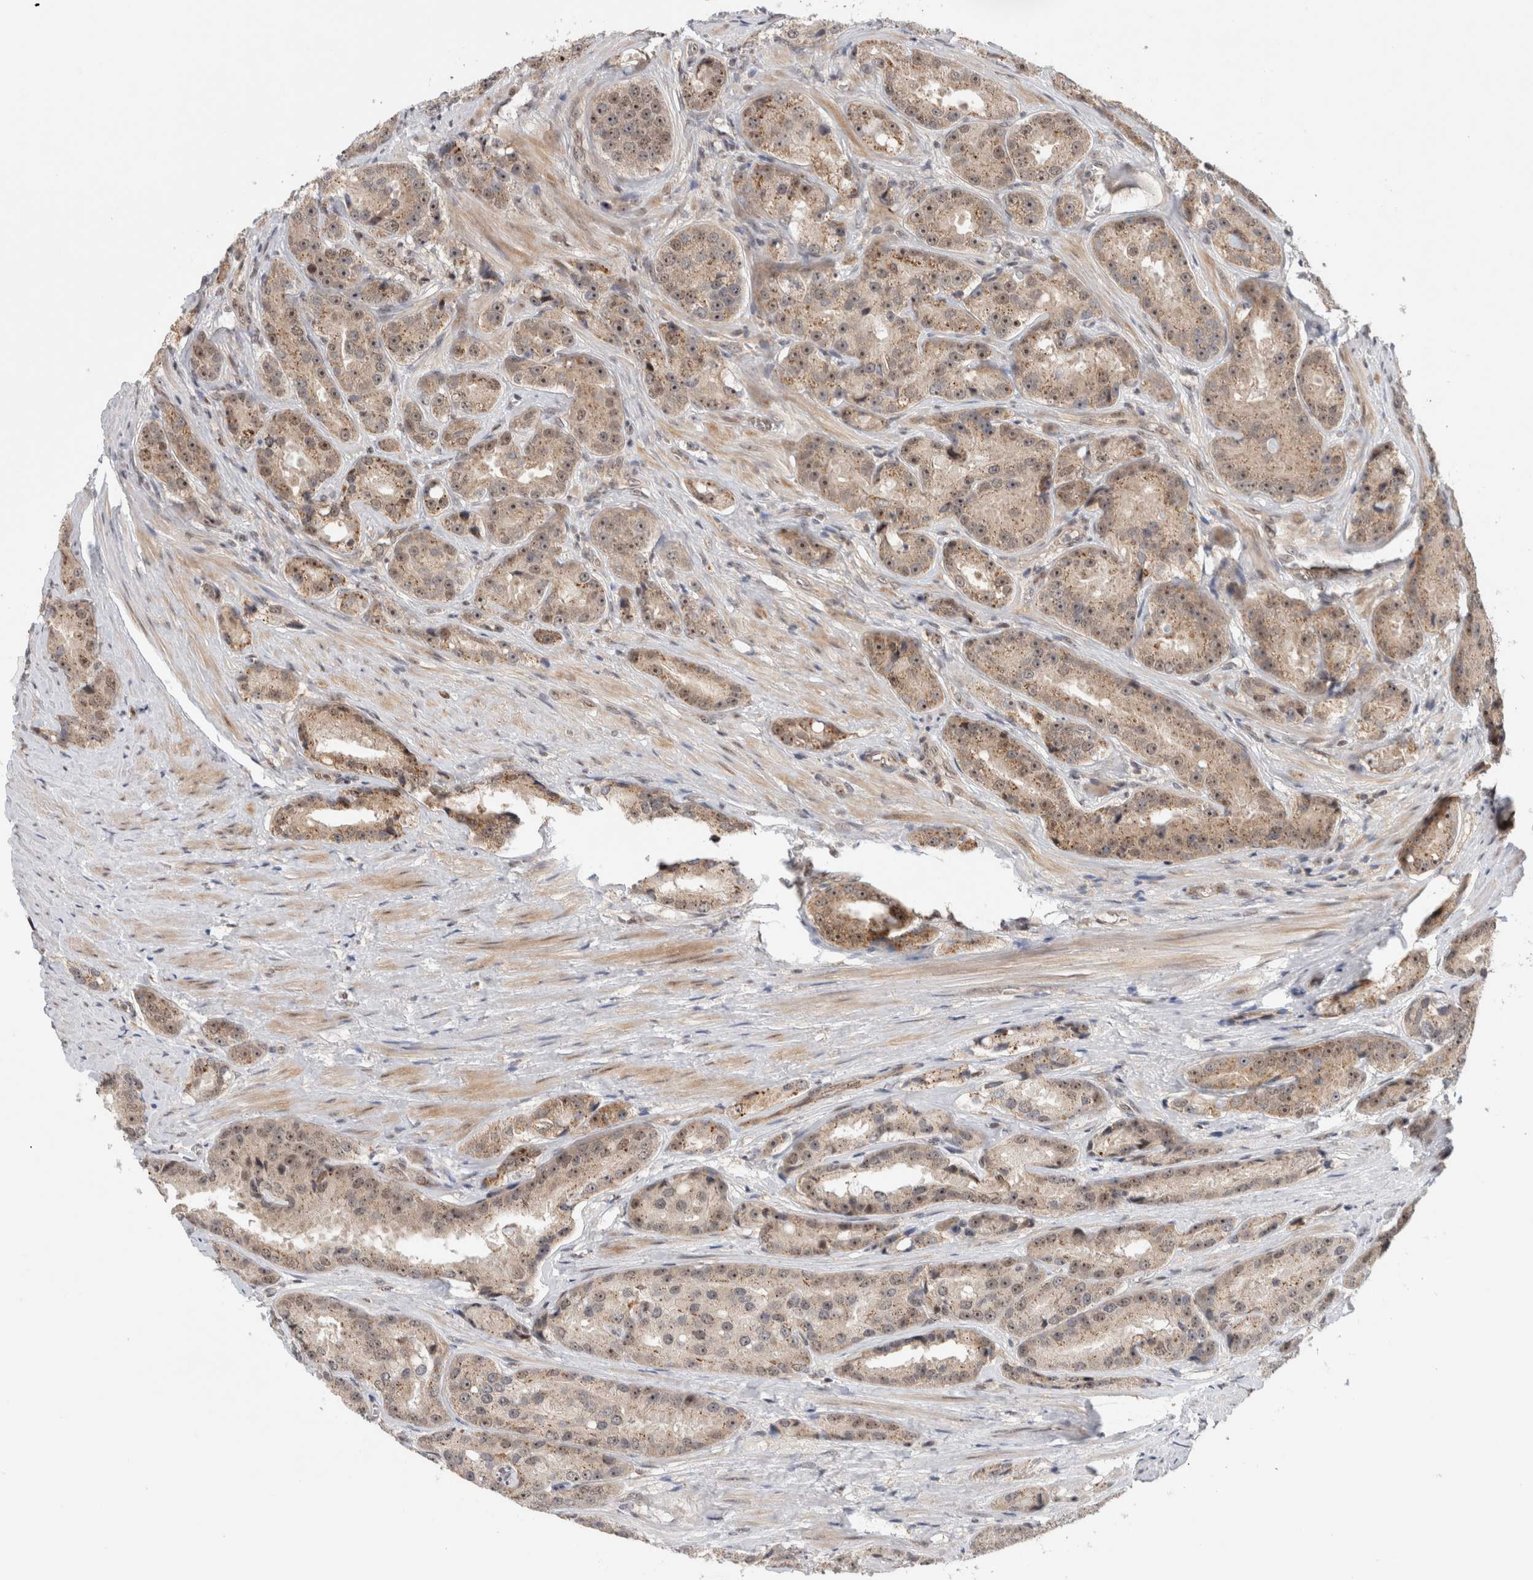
{"staining": {"intensity": "weak", "quantity": ">75%", "location": "cytoplasmic/membranous,nuclear"}, "tissue": "prostate cancer", "cell_type": "Tumor cells", "image_type": "cancer", "snomed": [{"axis": "morphology", "description": "Adenocarcinoma, High grade"}, {"axis": "topography", "description": "Prostate"}], "caption": "The micrograph reveals a brown stain indicating the presence of a protein in the cytoplasmic/membranous and nuclear of tumor cells in prostate adenocarcinoma (high-grade).", "gene": "MPHOSPH6", "patient": {"sex": "male", "age": 60}}